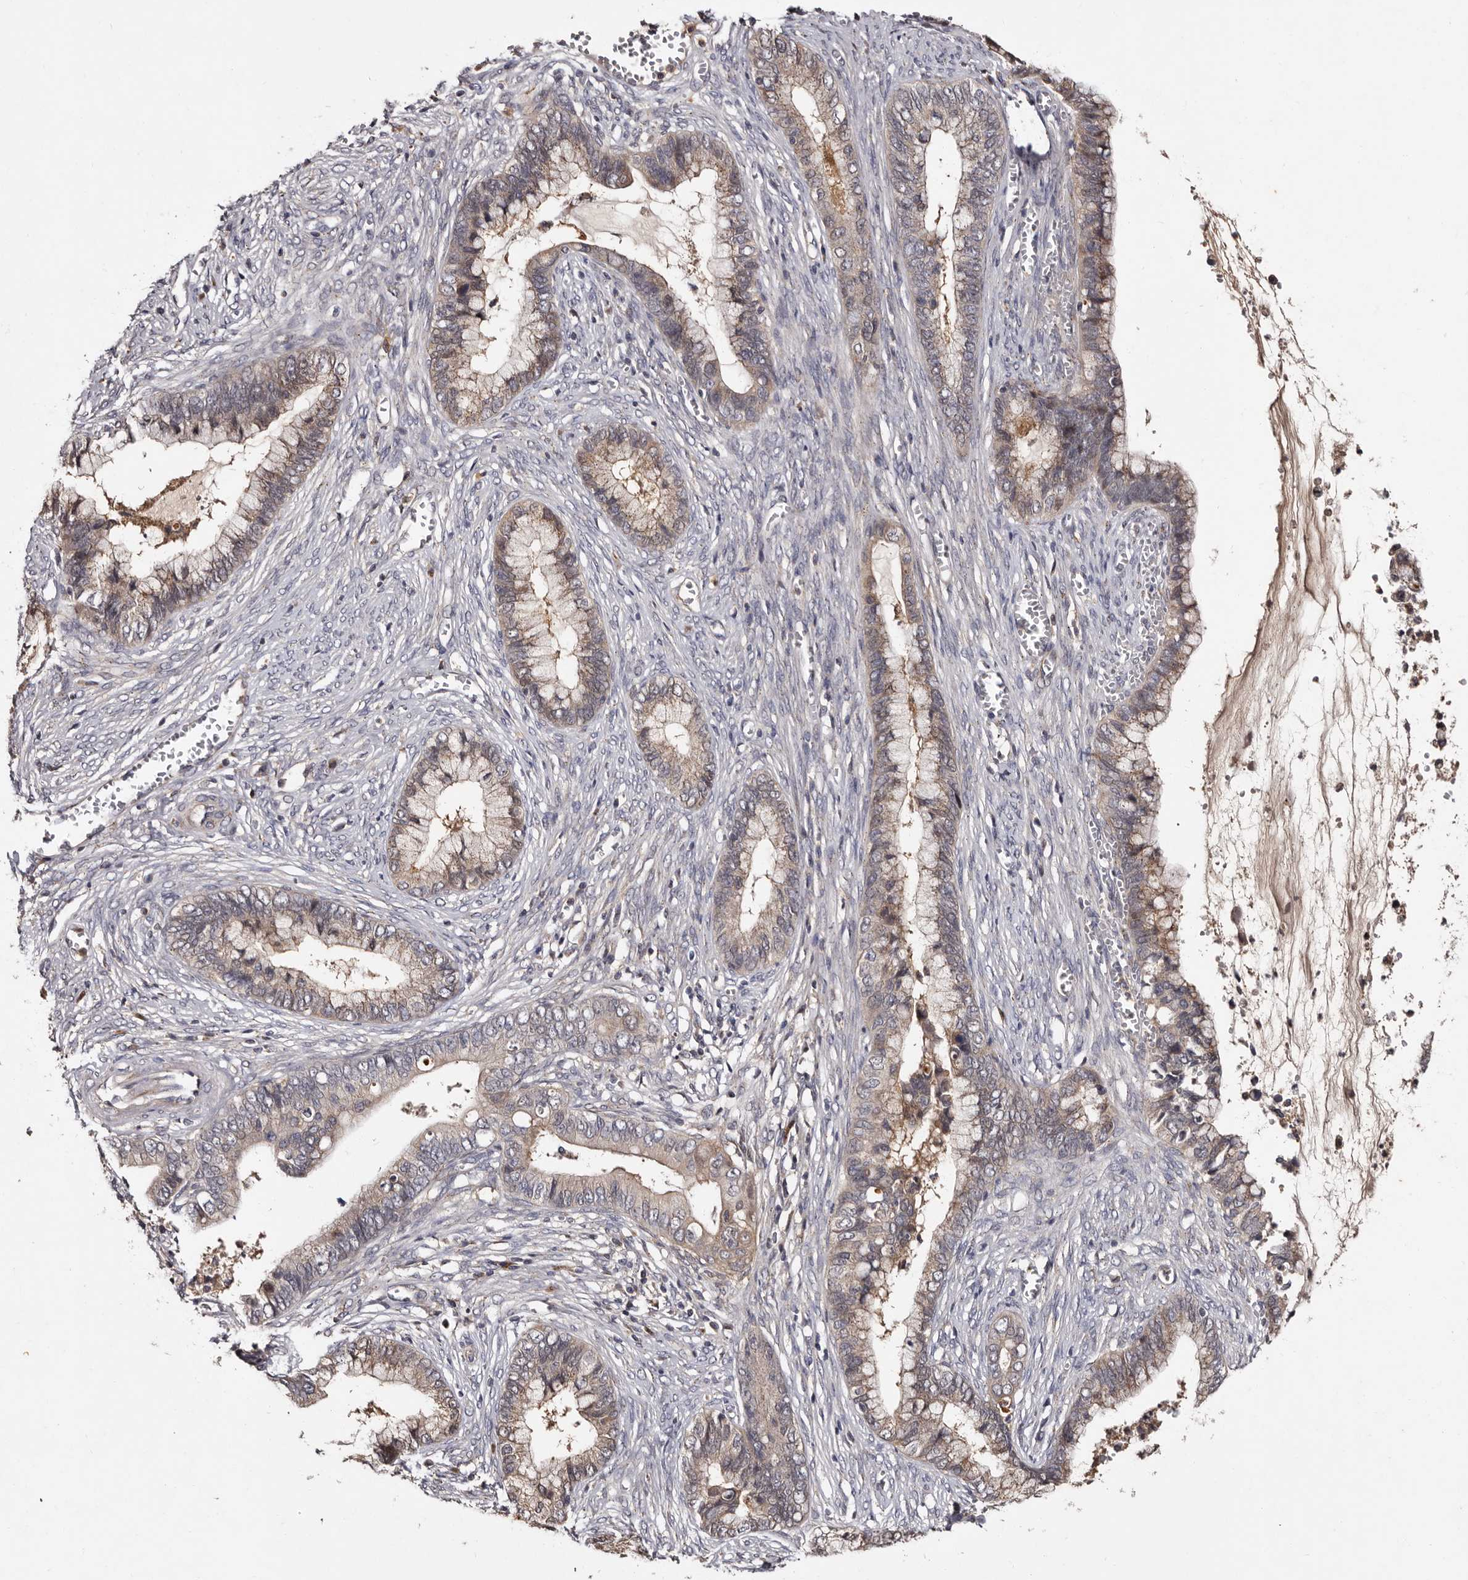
{"staining": {"intensity": "moderate", "quantity": ">75%", "location": "cytoplasmic/membranous"}, "tissue": "cervical cancer", "cell_type": "Tumor cells", "image_type": "cancer", "snomed": [{"axis": "morphology", "description": "Adenocarcinoma, NOS"}, {"axis": "topography", "description": "Cervix"}], "caption": "Human cervical cancer (adenocarcinoma) stained for a protein (brown) displays moderate cytoplasmic/membranous positive expression in about >75% of tumor cells.", "gene": "DNPH1", "patient": {"sex": "female", "age": 44}}